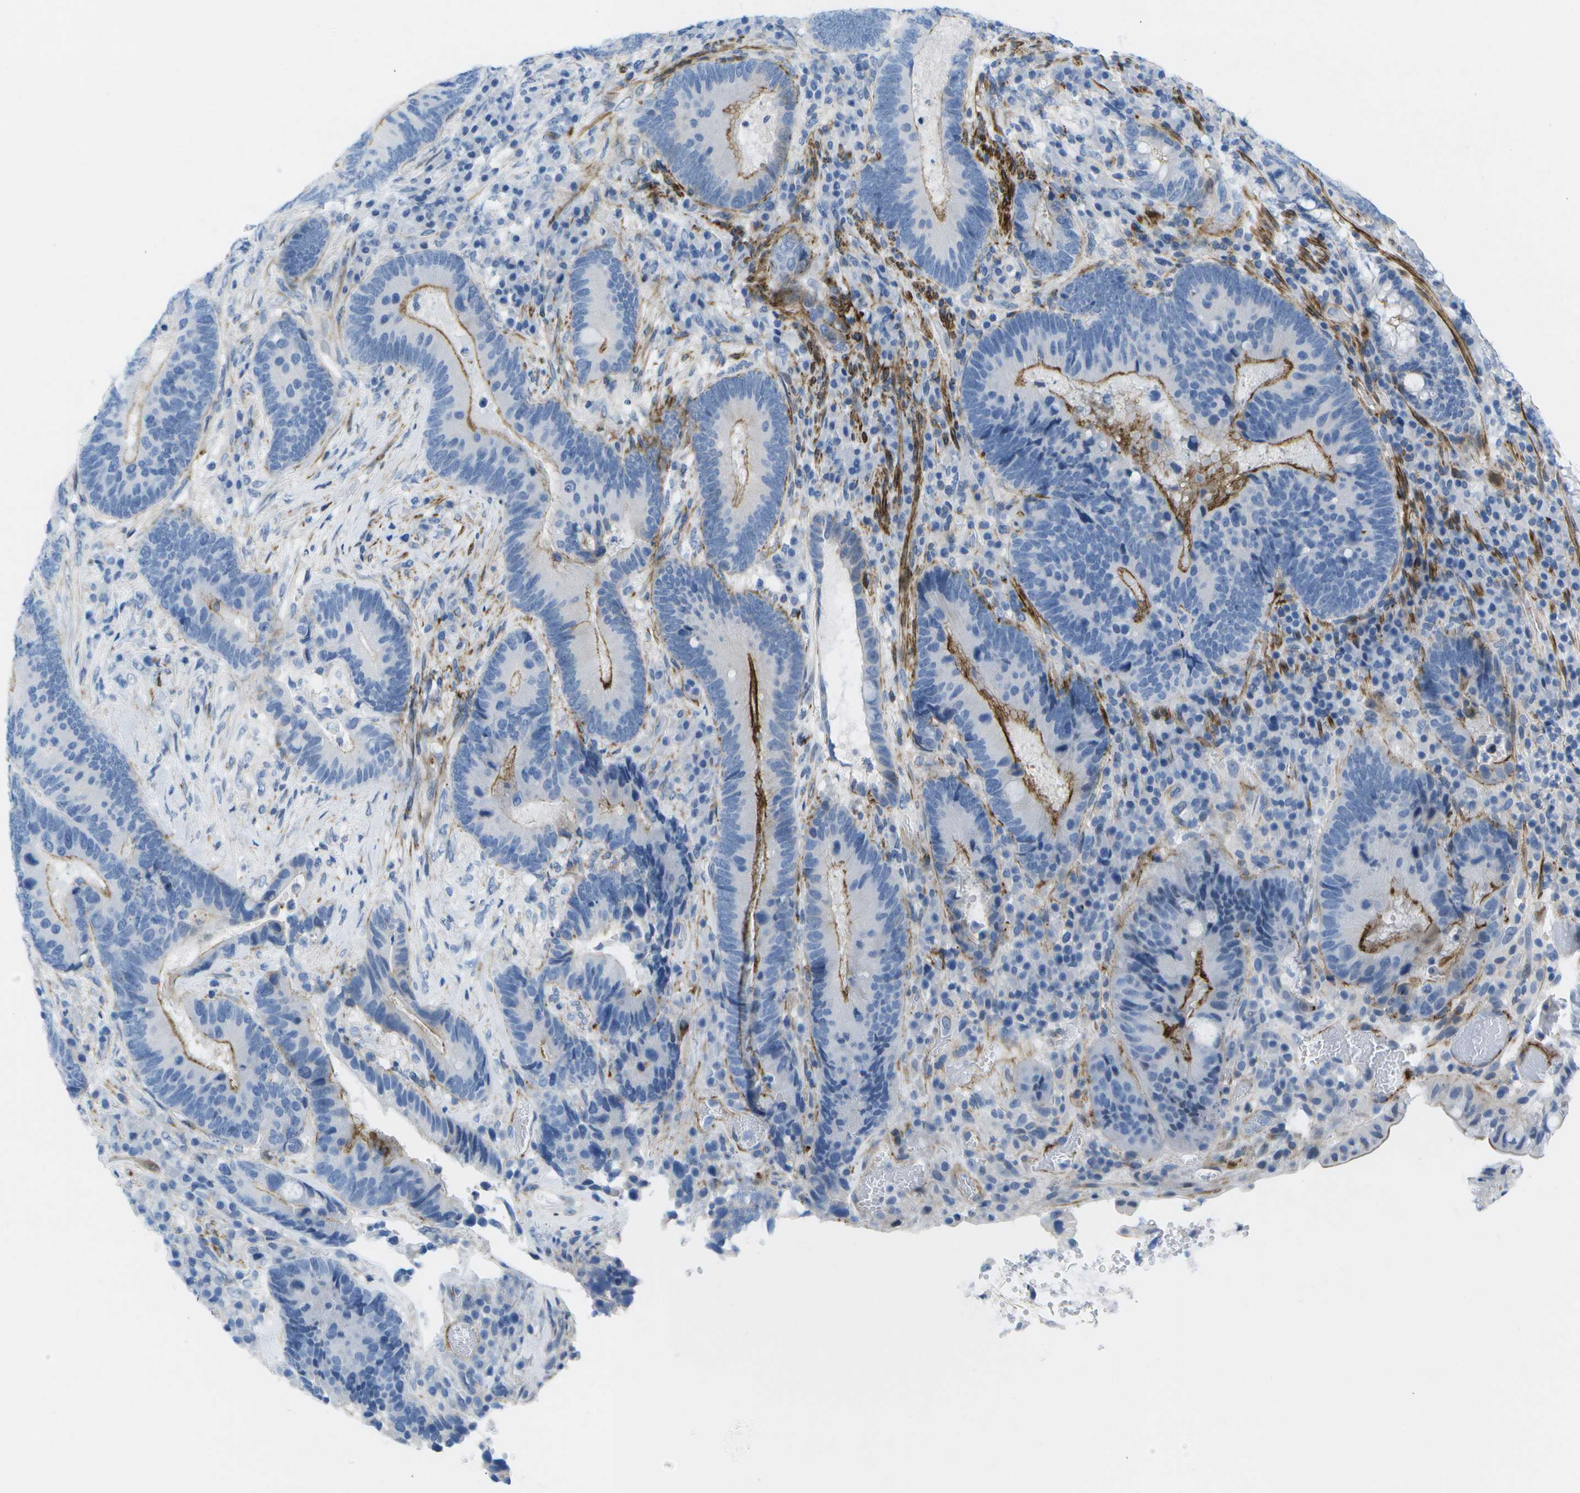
{"staining": {"intensity": "moderate", "quantity": "25%-75%", "location": "cytoplasmic/membranous"}, "tissue": "colorectal cancer", "cell_type": "Tumor cells", "image_type": "cancer", "snomed": [{"axis": "morphology", "description": "Adenocarcinoma, NOS"}, {"axis": "topography", "description": "Rectum"}], "caption": "Tumor cells show moderate cytoplasmic/membranous staining in approximately 25%-75% of cells in colorectal adenocarcinoma.", "gene": "ADGRG6", "patient": {"sex": "male", "age": 51}}